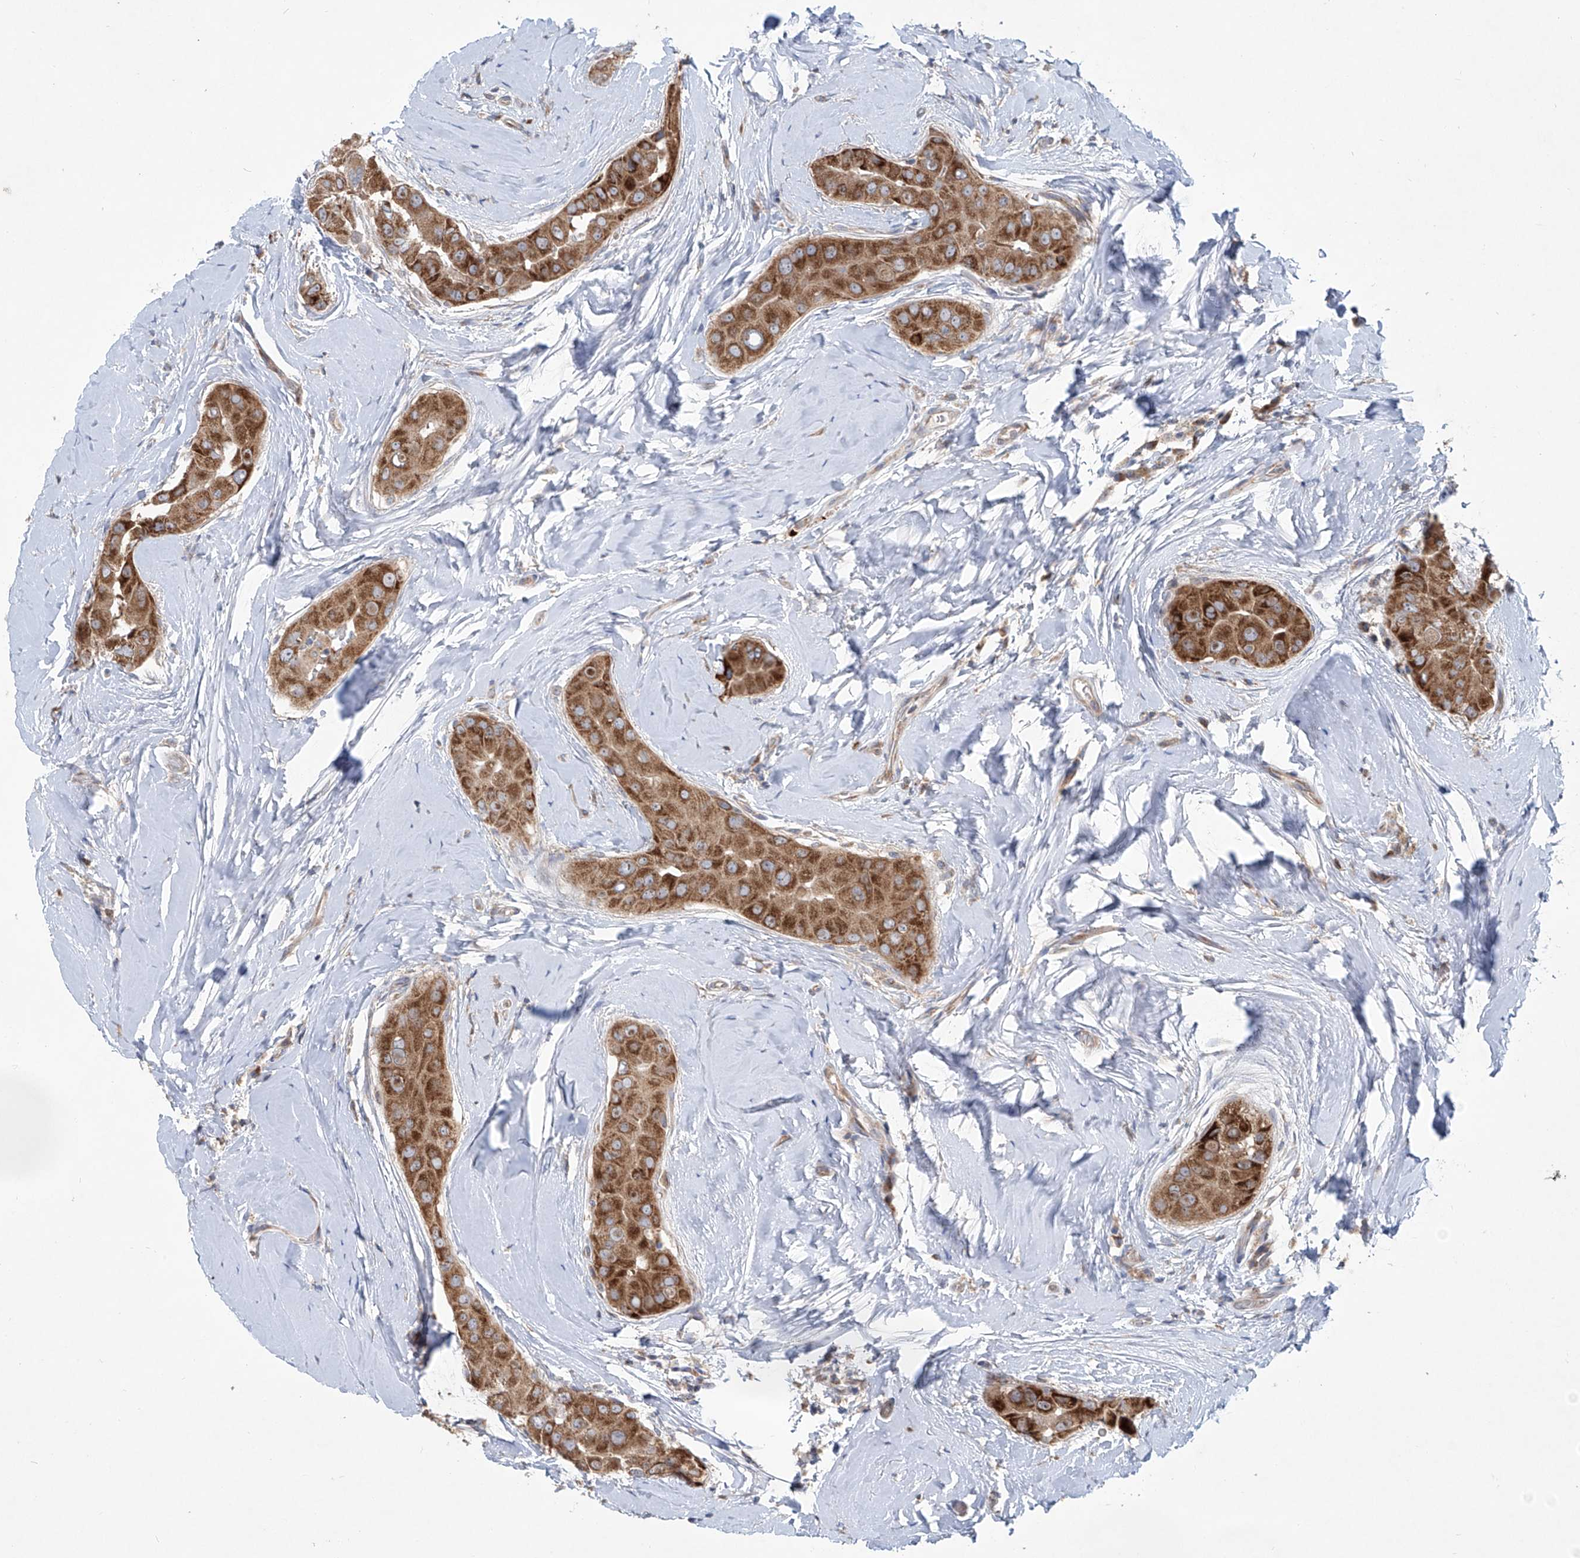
{"staining": {"intensity": "strong", "quantity": ">75%", "location": "cytoplasmic/membranous"}, "tissue": "thyroid cancer", "cell_type": "Tumor cells", "image_type": "cancer", "snomed": [{"axis": "morphology", "description": "Papillary adenocarcinoma, NOS"}, {"axis": "topography", "description": "Thyroid gland"}], "caption": "Thyroid papillary adenocarcinoma stained with a protein marker reveals strong staining in tumor cells.", "gene": "KLC4", "patient": {"sex": "male", "age": 33}}